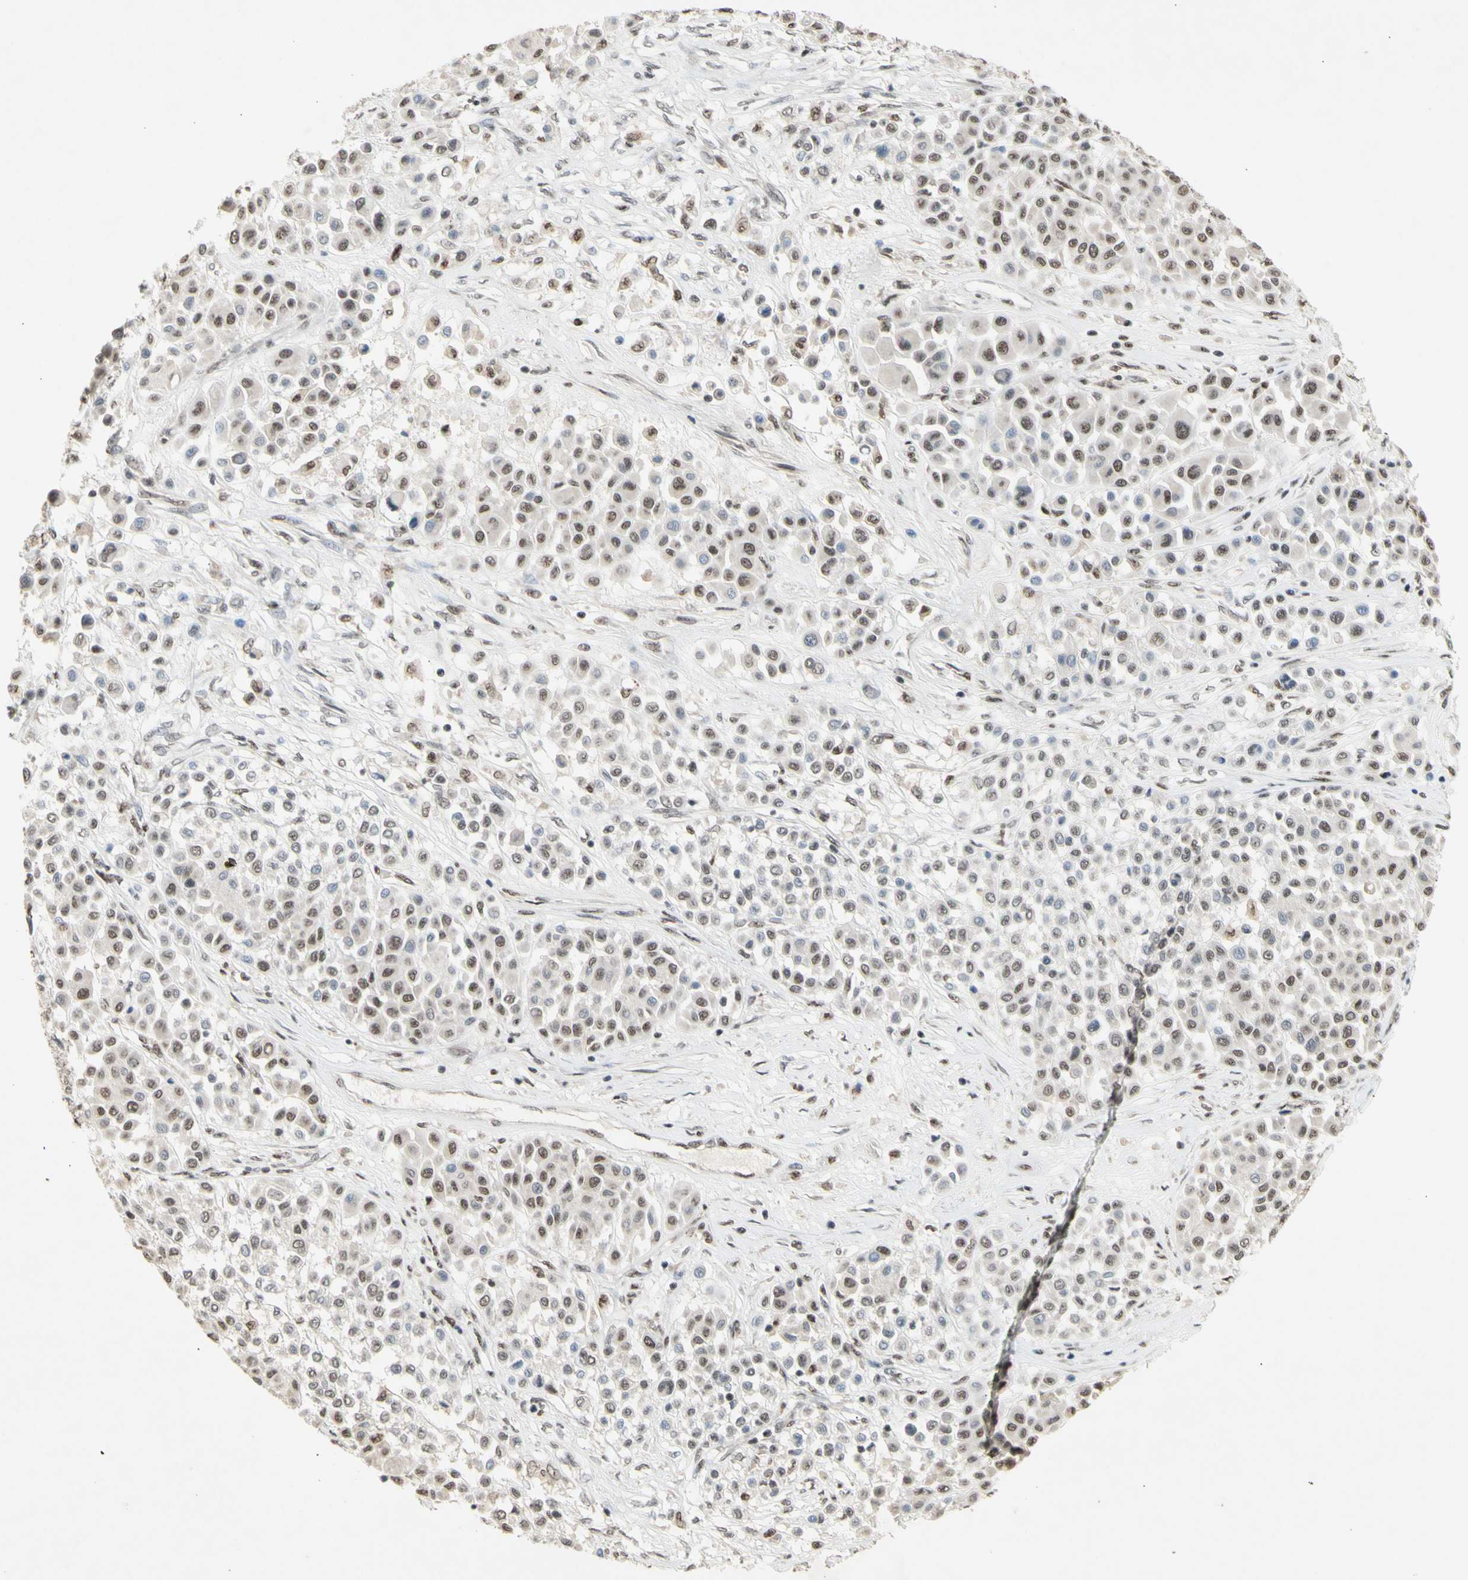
{"staining": {"intensity": "weak", "quantity": ">75%", "location": "nuclear"}, "tissue": "melanoma", "cell_type": "Tumor cells", "image_type": "cancer", "snomed": [{"axis": "morphology", "description": "Malignant melanoma, Metastatic site"}, {"axis": "topography", "description": "Soft tissue"}], "caption": "The micrograph shows staining of malignant melanoma (metastatic site), revealing weak nuclear protein staining (brown color) within tumor cells.", "gene": "SFPQ", "patient": {"sex": "male", "age": 41}}